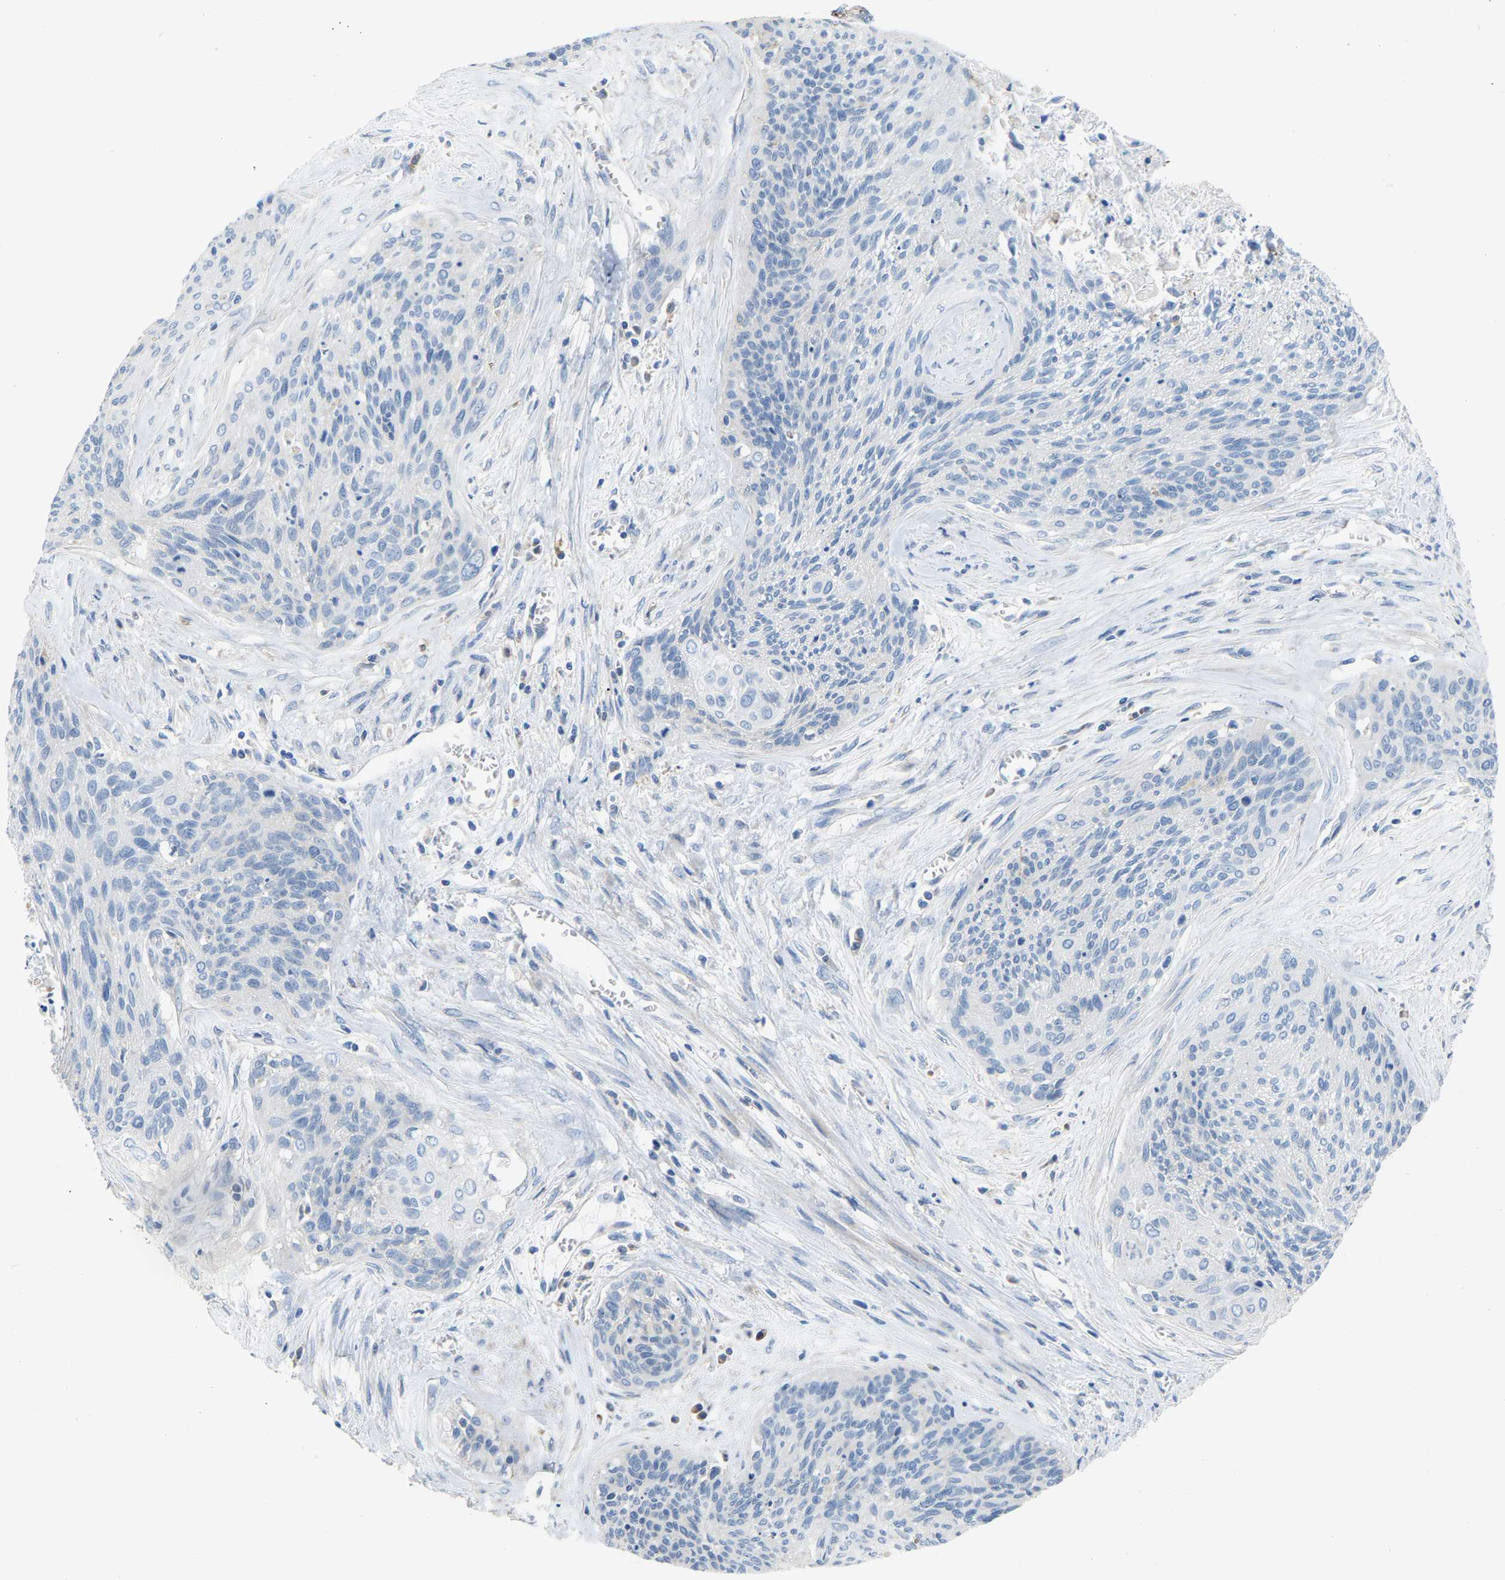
{"staining": {"intensity": "negative", "quantity": "none", "location": "none"}, "tissue": "cervical cancer", "cell_type": "Tumor cells", "image_type": "cancer", "snomed": [{"axis": "morphology", "description": "Squamous cell carcinoma, NOS"}, {"axis": "topography", "description": "Cervix"}], "caption": "High power microscopy photomicrograph of an immunohistochemistry (IHC) photomicrograph of cervical cancer, revealing no significant positivity in tumor cells. (DAB (3,3'-diaminobenzidine) immunohistochemistry, high magnification).", "gene": "CROT", "patient": {"sex": "female", "age": 55}}